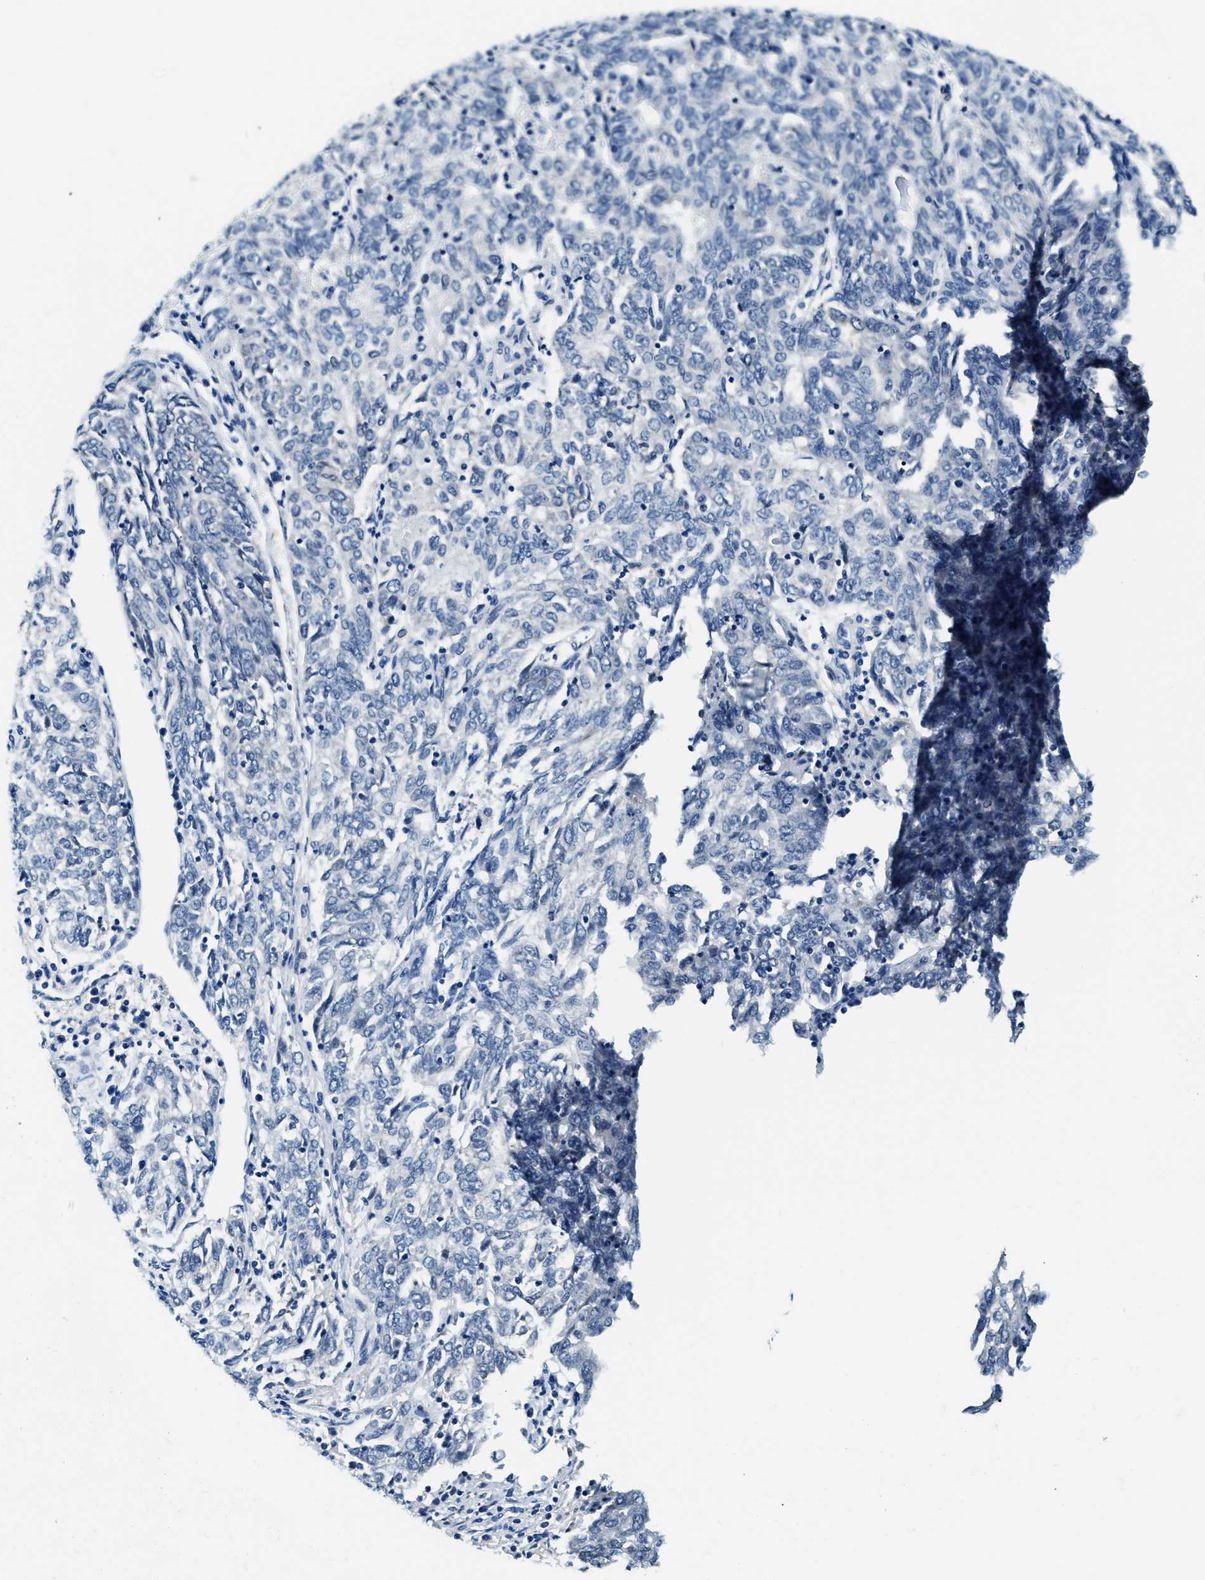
{"staining": {"intensity": "negative", "quantity": "none", "location": "none"}, "tissue": "endometrial cancer", "cell_type": "Tumor cells", "image_type": "cancer", "snomed": [{"axis": "morphology", "description": "Adenocarcinoma, NOS"}, {"axis": "topography", "description": "Endometrium"}], "caption": "A histopathology image of human endometrial cancer is negative for staining in tumor cells. (DAB (3,3'-diaminobenzidine) immunohistochemistry, high magnification).", "gene": "EIF2AK2", "patient": {"sex": "female", "age": 80}}